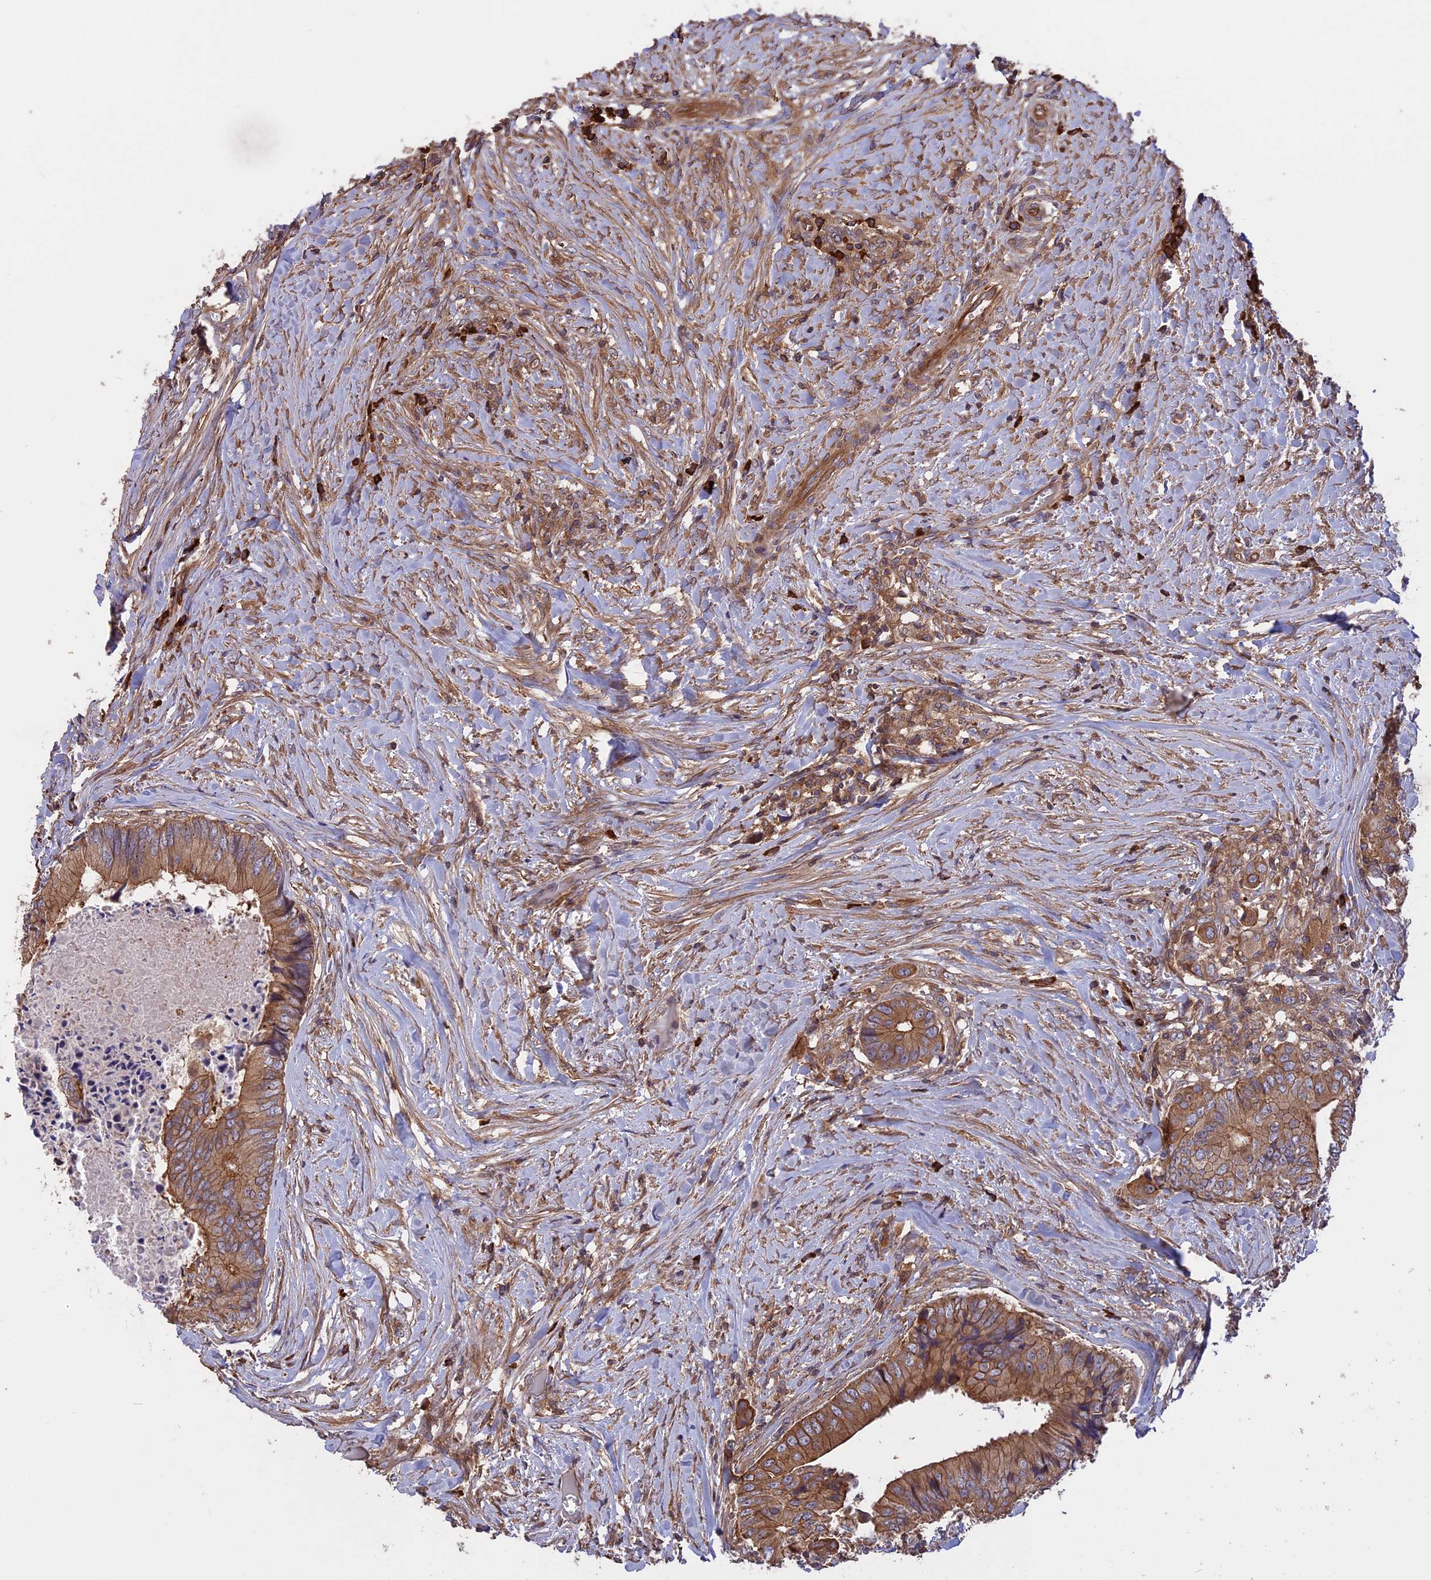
{"staining": {"intensity": "moderate", "quantity": ">75%", "location": "cytoplasmic/membranous"}, "tissue": "colorectal cancer", "cell_type": "Tumor cells", "image_type": "cancer", "snomed": [{"axis": "morphology", "description": "Adenocarcinoma, NOS"}, {"axis": "topography", "description": "Colon"}], "caption": "There is medium levels of moderate cytoplasmic/membranous expression in tumor cells of colorectal adenocarcinoma, as demonstrated by immunohistochemical staining (brown color).", "gene": "GAS8", "patient": {"sex": "male", "age": 85}}